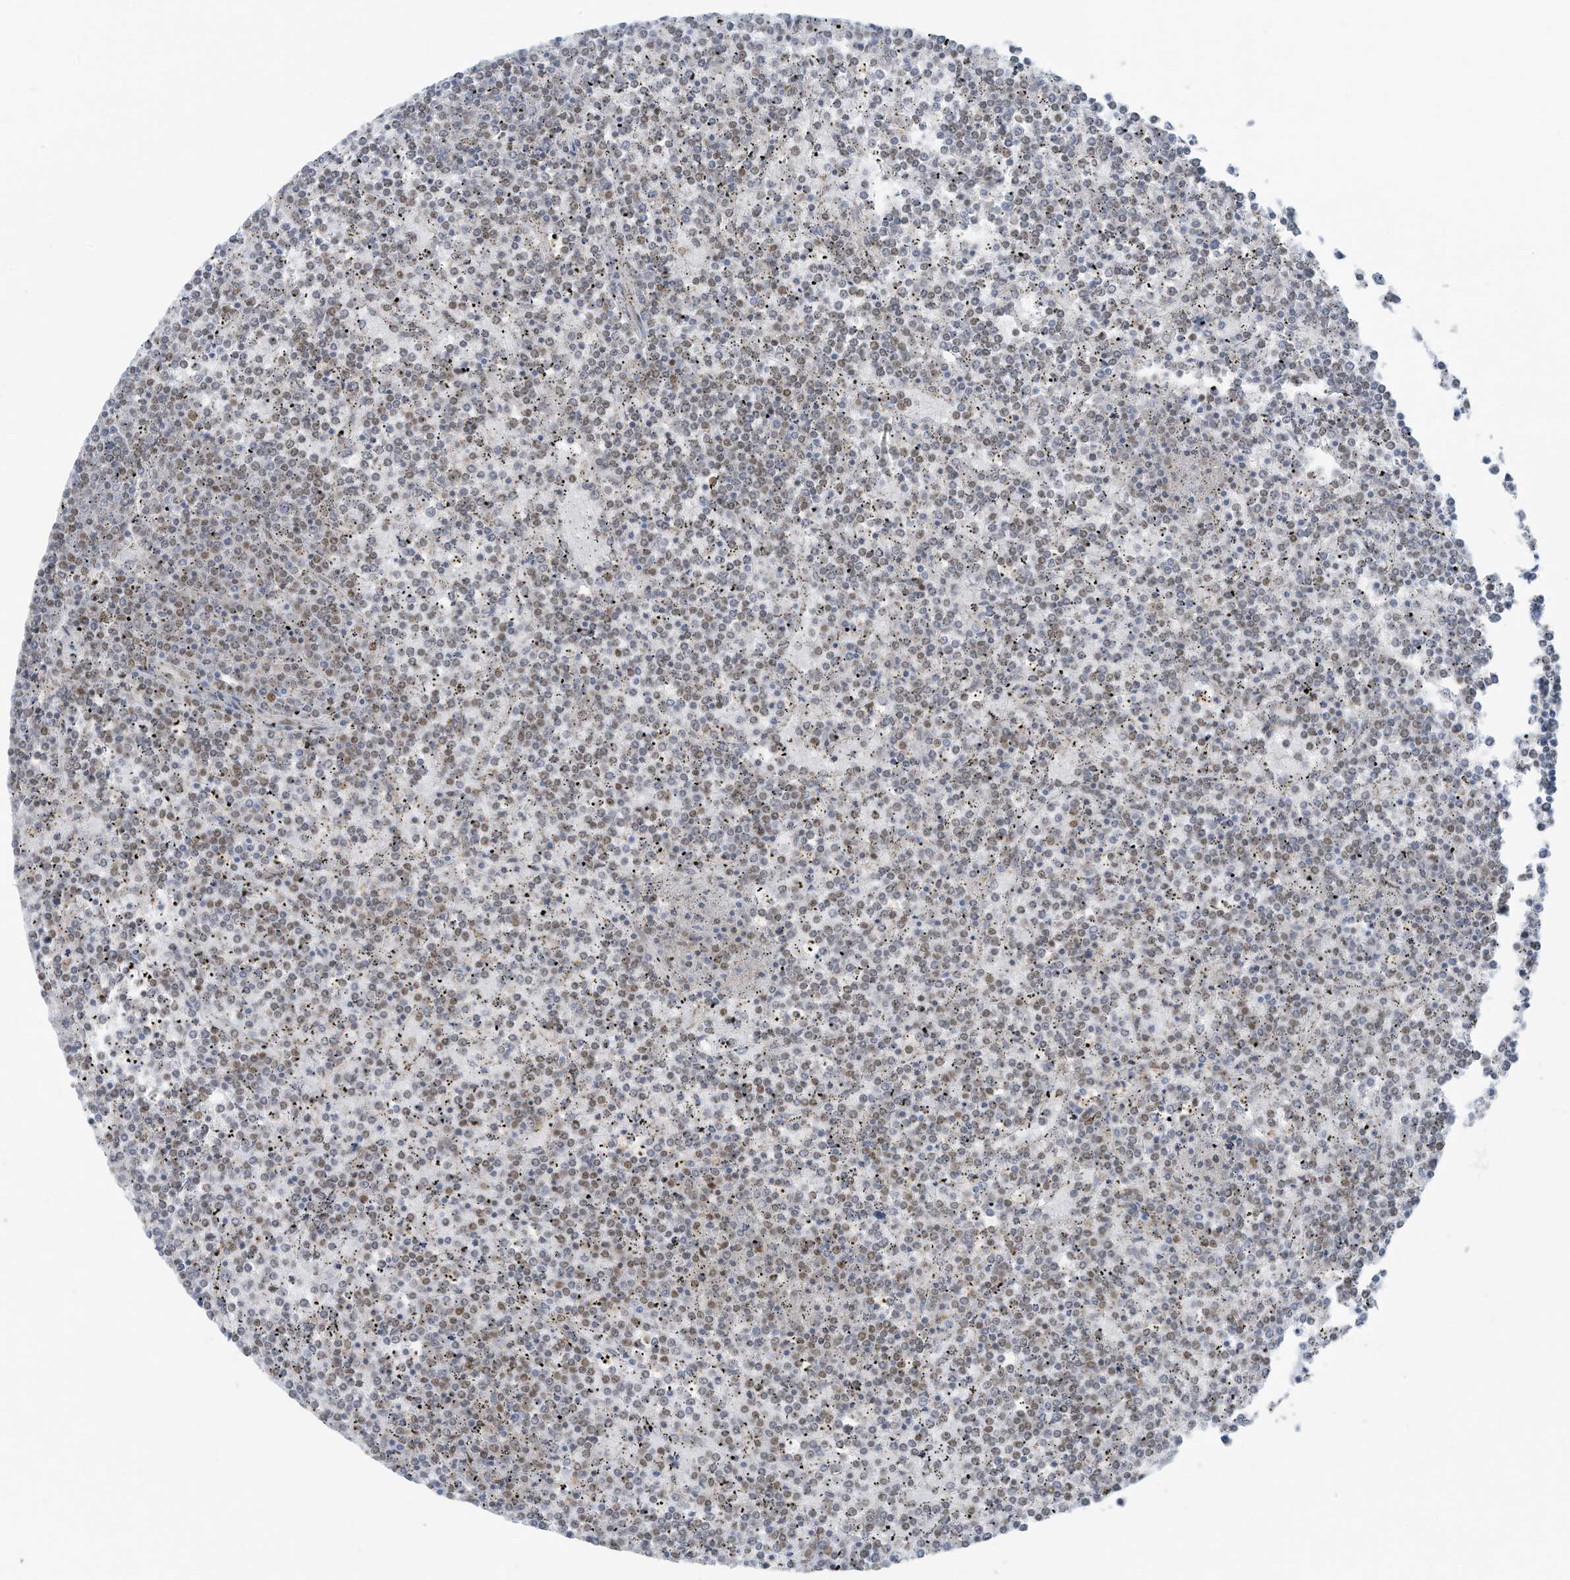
{"staining": {"intensity": "moderate", "quantity": ">75%", "location": "nuclear"}, "tissue": "lymphoma", "cell_type": "Tumor cells", "image_type": "cancer", "snomed": [{"axis": "morphology", "description": "Malignant lymphoma, non-Hodgkin's type, Low grade"}, {"axis": "topography", "description": "Spleen"}], "caption": "Low-grade malignant lymphoma, non-Hodgkin's type tissue demonstrates moderate nuclear staining in approximately >75% of tumor cells", "gene": "DBR1", "patient": {"sex": "female", "age": 19}}